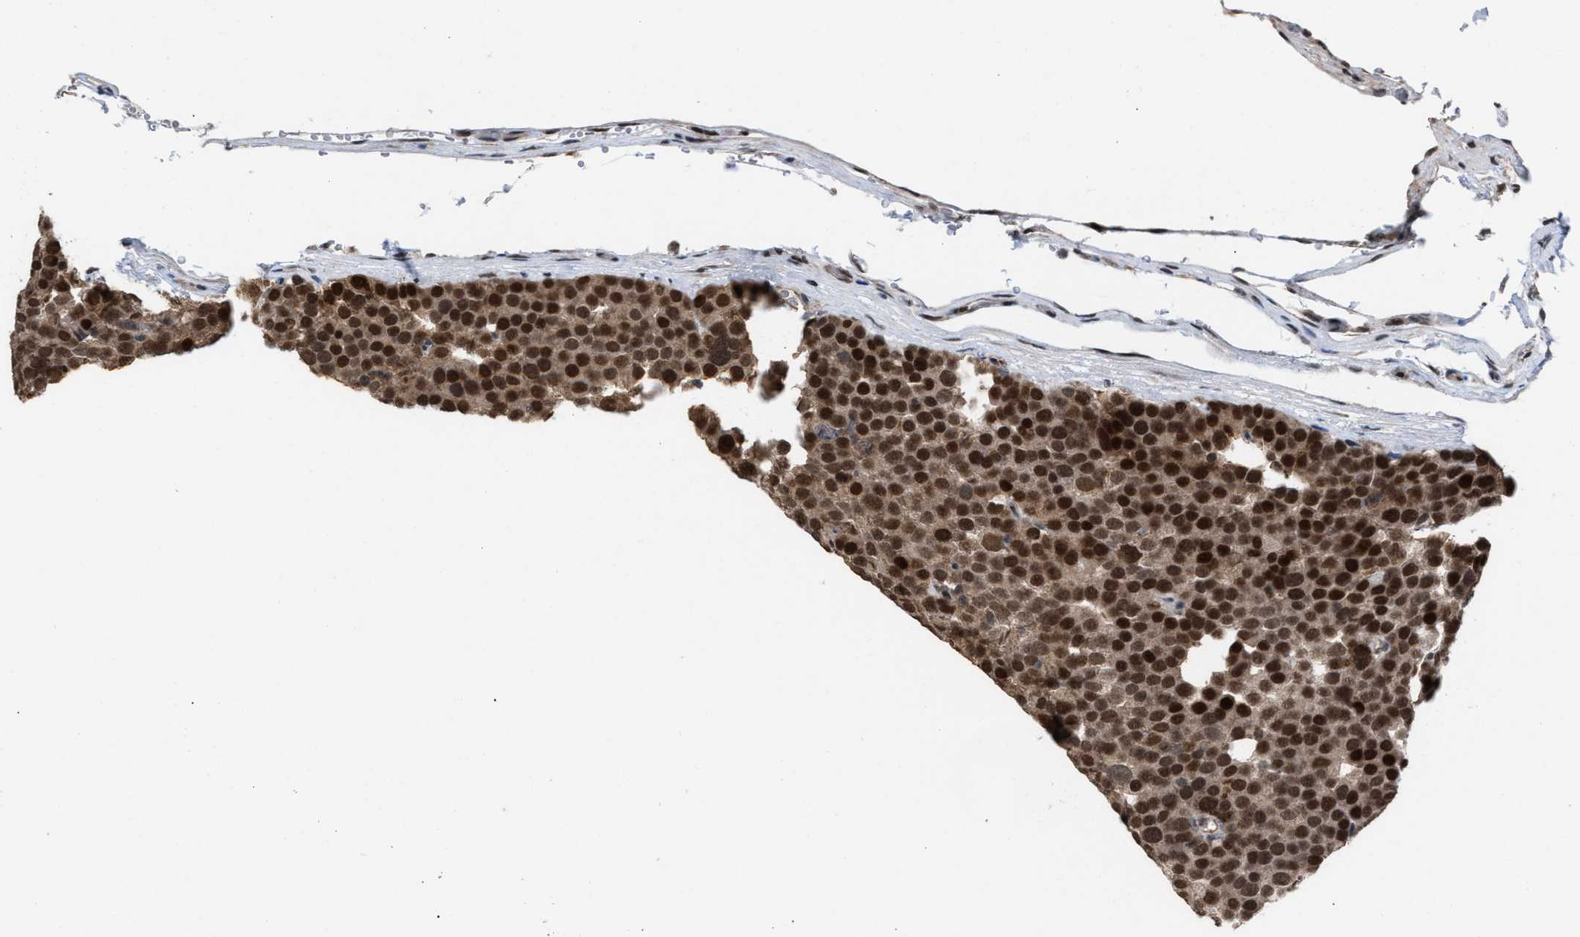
{"staining": {"intensity": "strong", "quantity": ">75%", "location": "nuclear"}, "tissue": "testis cancer", "cell_type": "Tumor cells", "image_type": "cancer", "snomed": [{"axis": "morphology", "description": "Seminoma, NOS"}, {"axis": "topography", "description": "Testis"}], "caption": "Protein staining of testis cancer (seminoma) tissue exhibits strong nuclear staining in approximately >75% of tumor cells.", "gene": "C9orf78", "patient": {"sex": "male", "age": 71}}